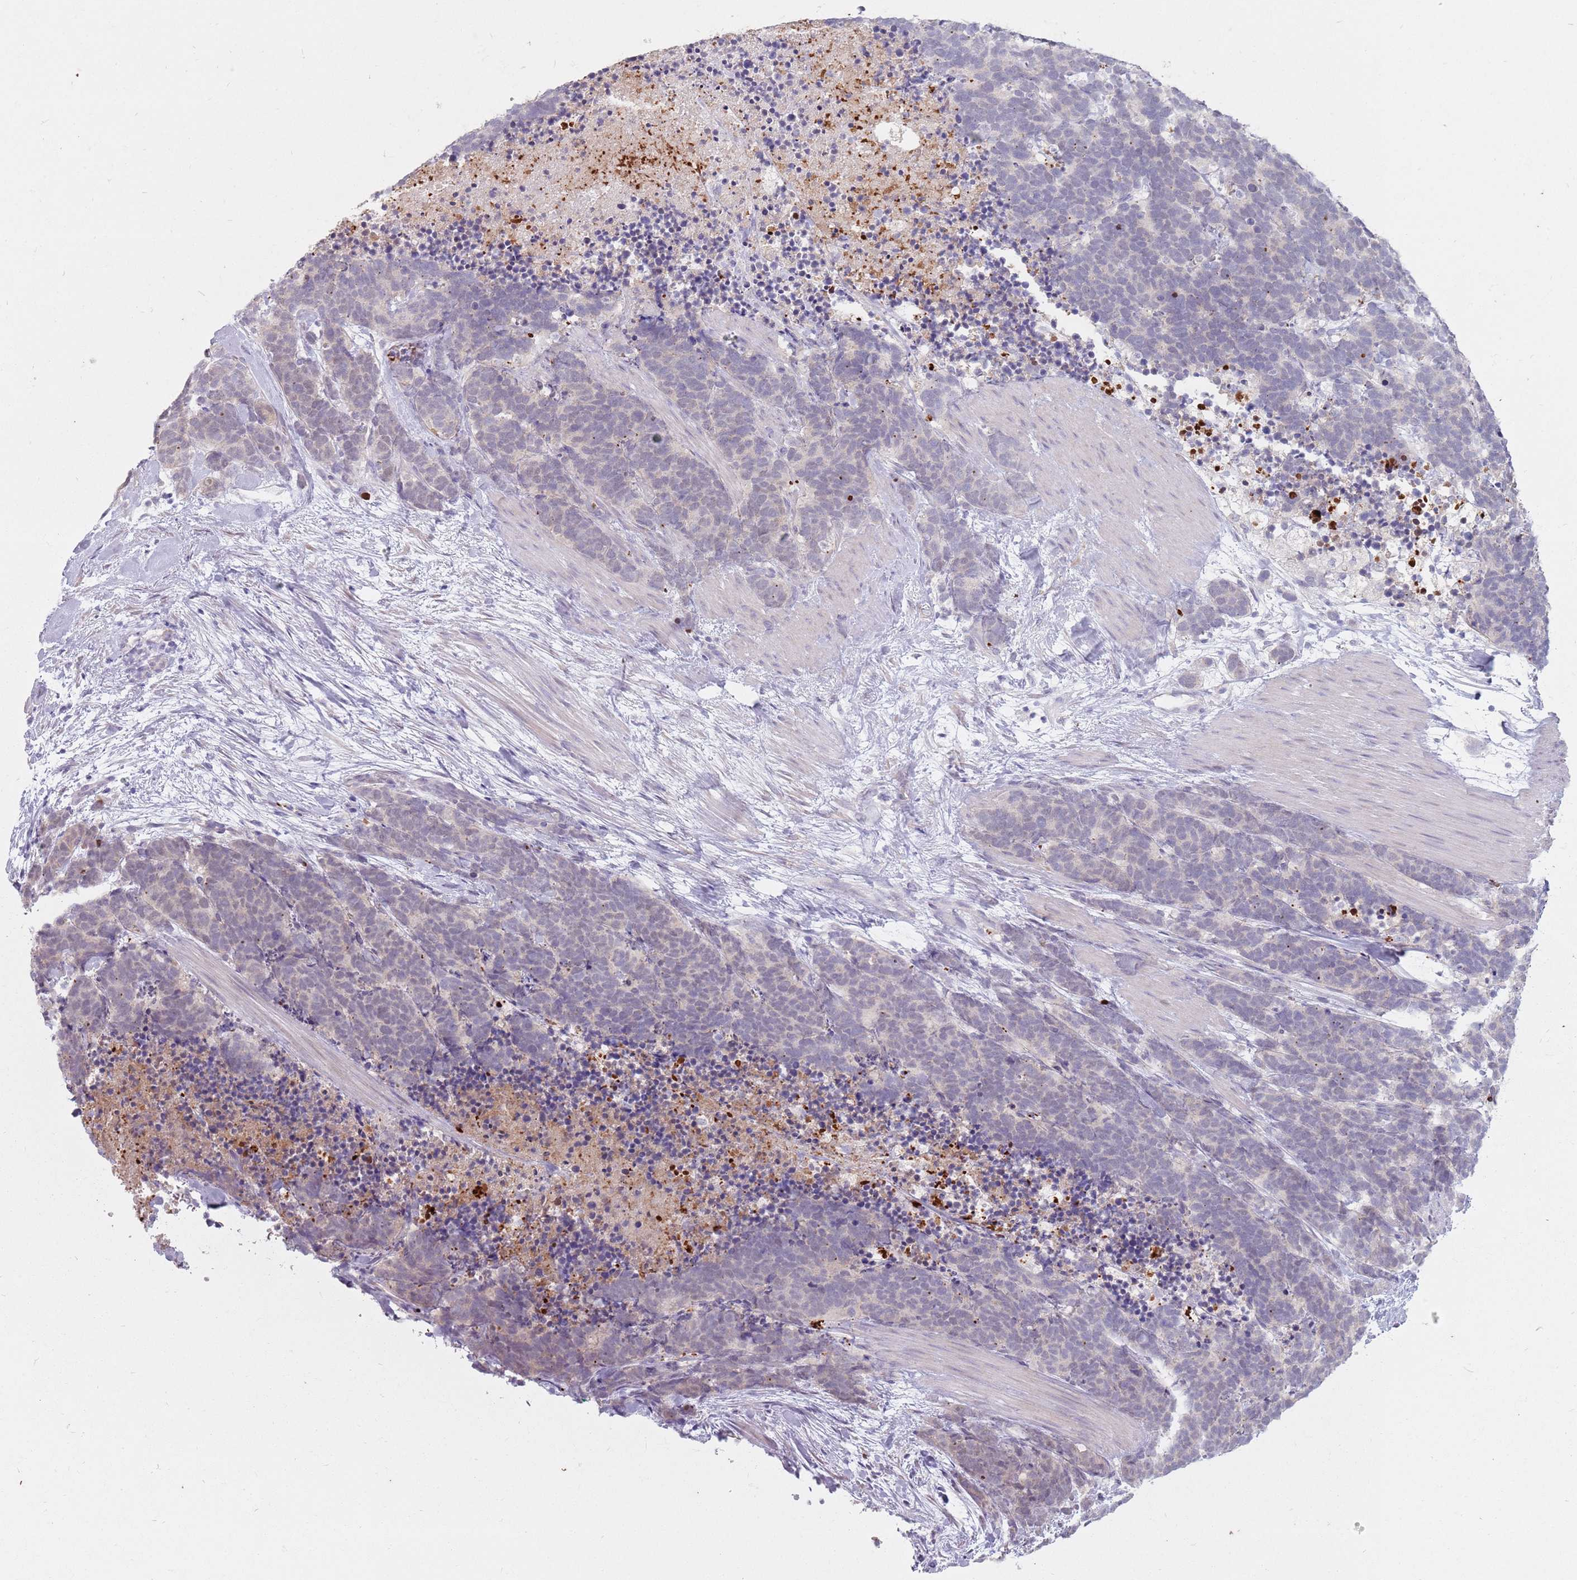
{"staining": {"intensity": "negative", "quantity": "none", "location": "none"}, "tissue": "carcinoid", "cell_type": "Tumor cells", "image_type": "cancer", "snomed": [{"axis": "morphology", "description": "Carcinoma, NOS"}, {"axis": "morphology", "description": "Carcinoid, malignant, NOS"}, {"axis": "topography", "description": "Prostate"}], "caption": "Image shows no significant protein expression in tumor cells of malignant carcinoid.", "gene": "DXO", "patient": {"sex": "male", "age": 57}}